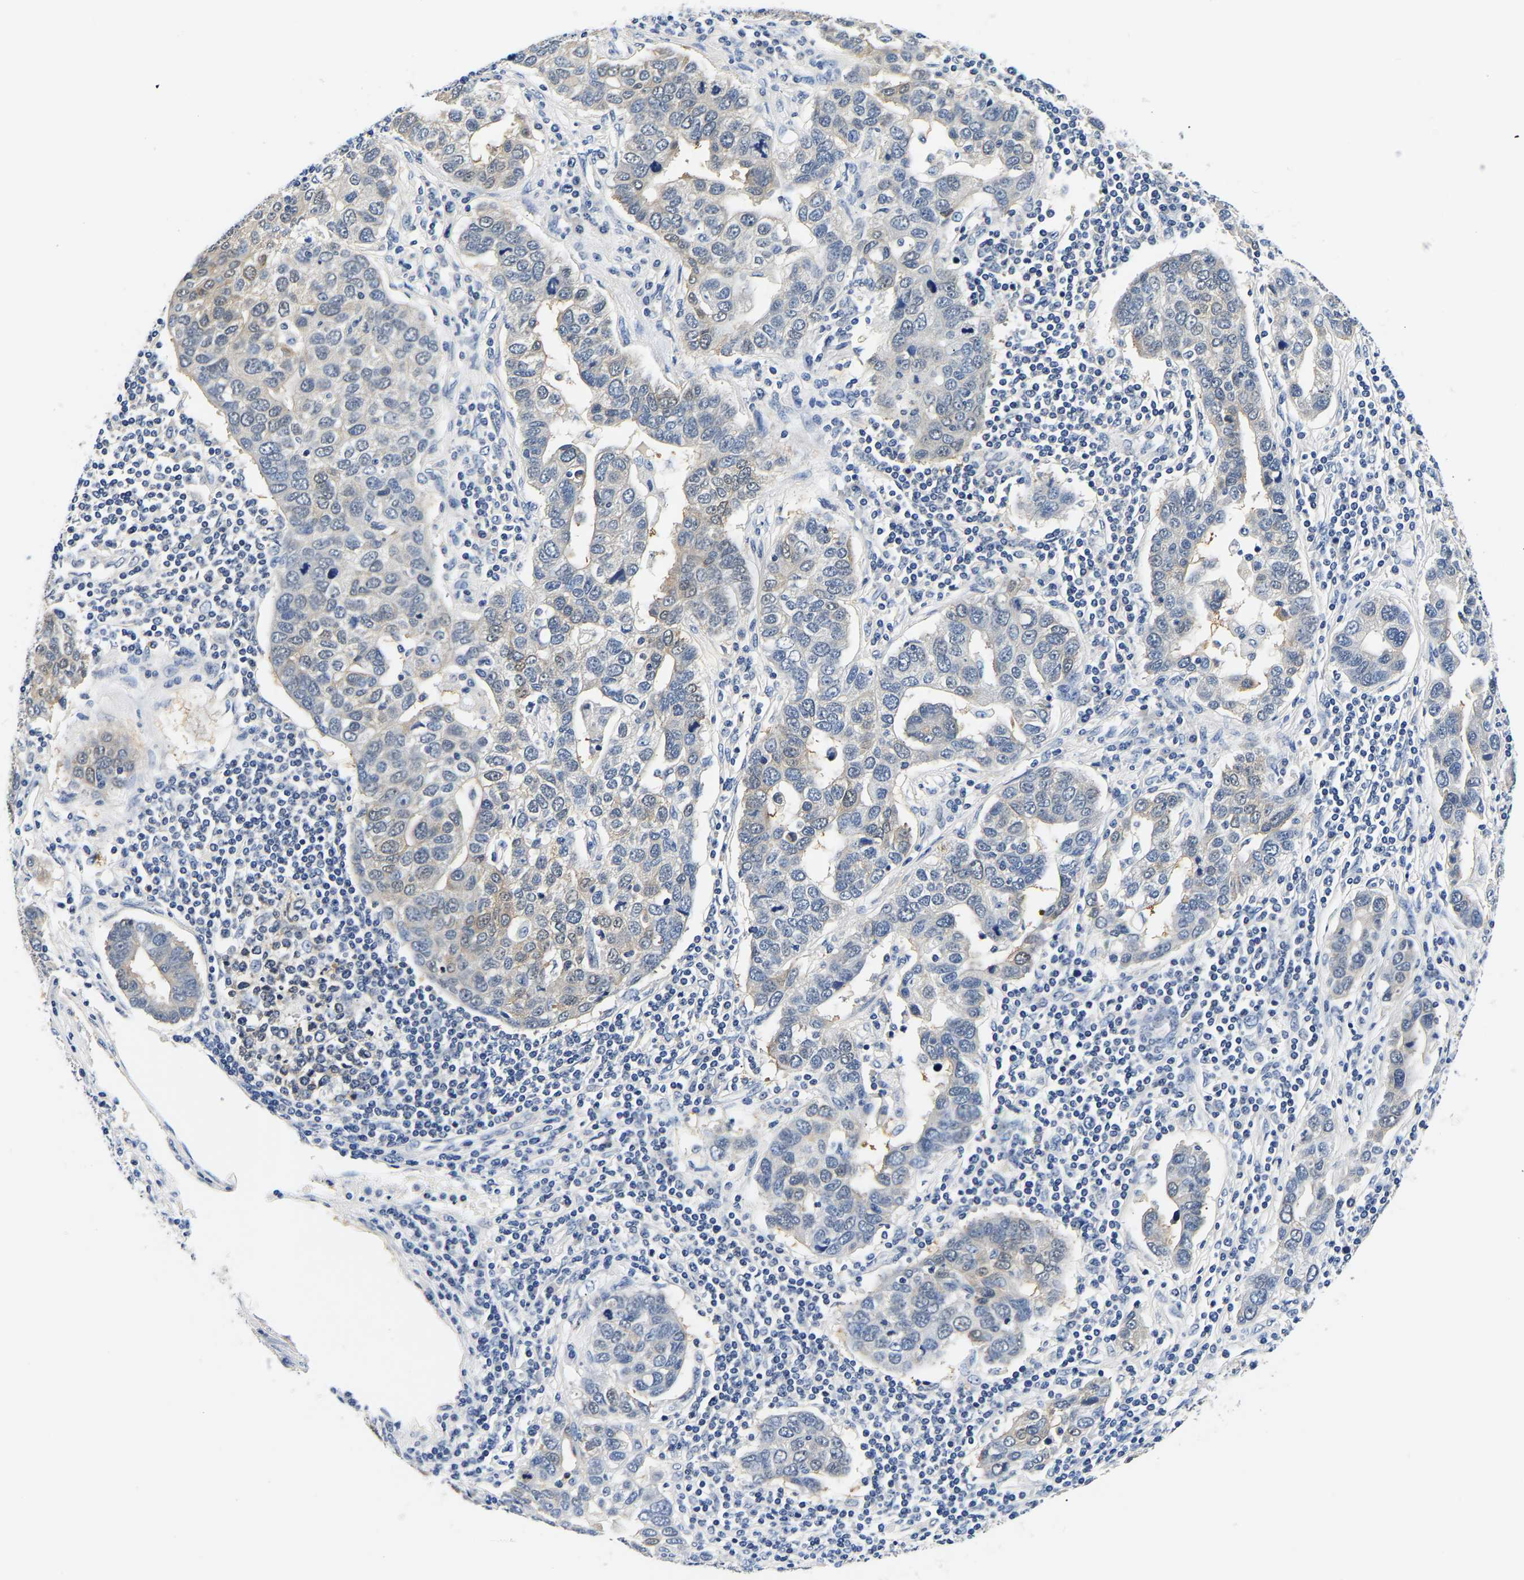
{"staining": {"intensity": "negative", "quantity": "none", "location": "none"}, "tissue": "pancreatic cancer", "cell_type": "Tumor cells", "image_type": "cancer", "snomed": [{"axis": "morphology", "description": "Adenocarcinoma, NOS"}, {"axis": "topography", "description": "Pancreas"}], "caption": "Immunohistochemistry (IHC) of human pancreatic adenocarcinoma demonstrates no staining in tumor cells. (Brightfield microscopy of DAB (3,3'-diaminobenzidine) IHC at high magnification).", "gene": "UCHL3", "patient": {"sex": "female", "age": 61}}